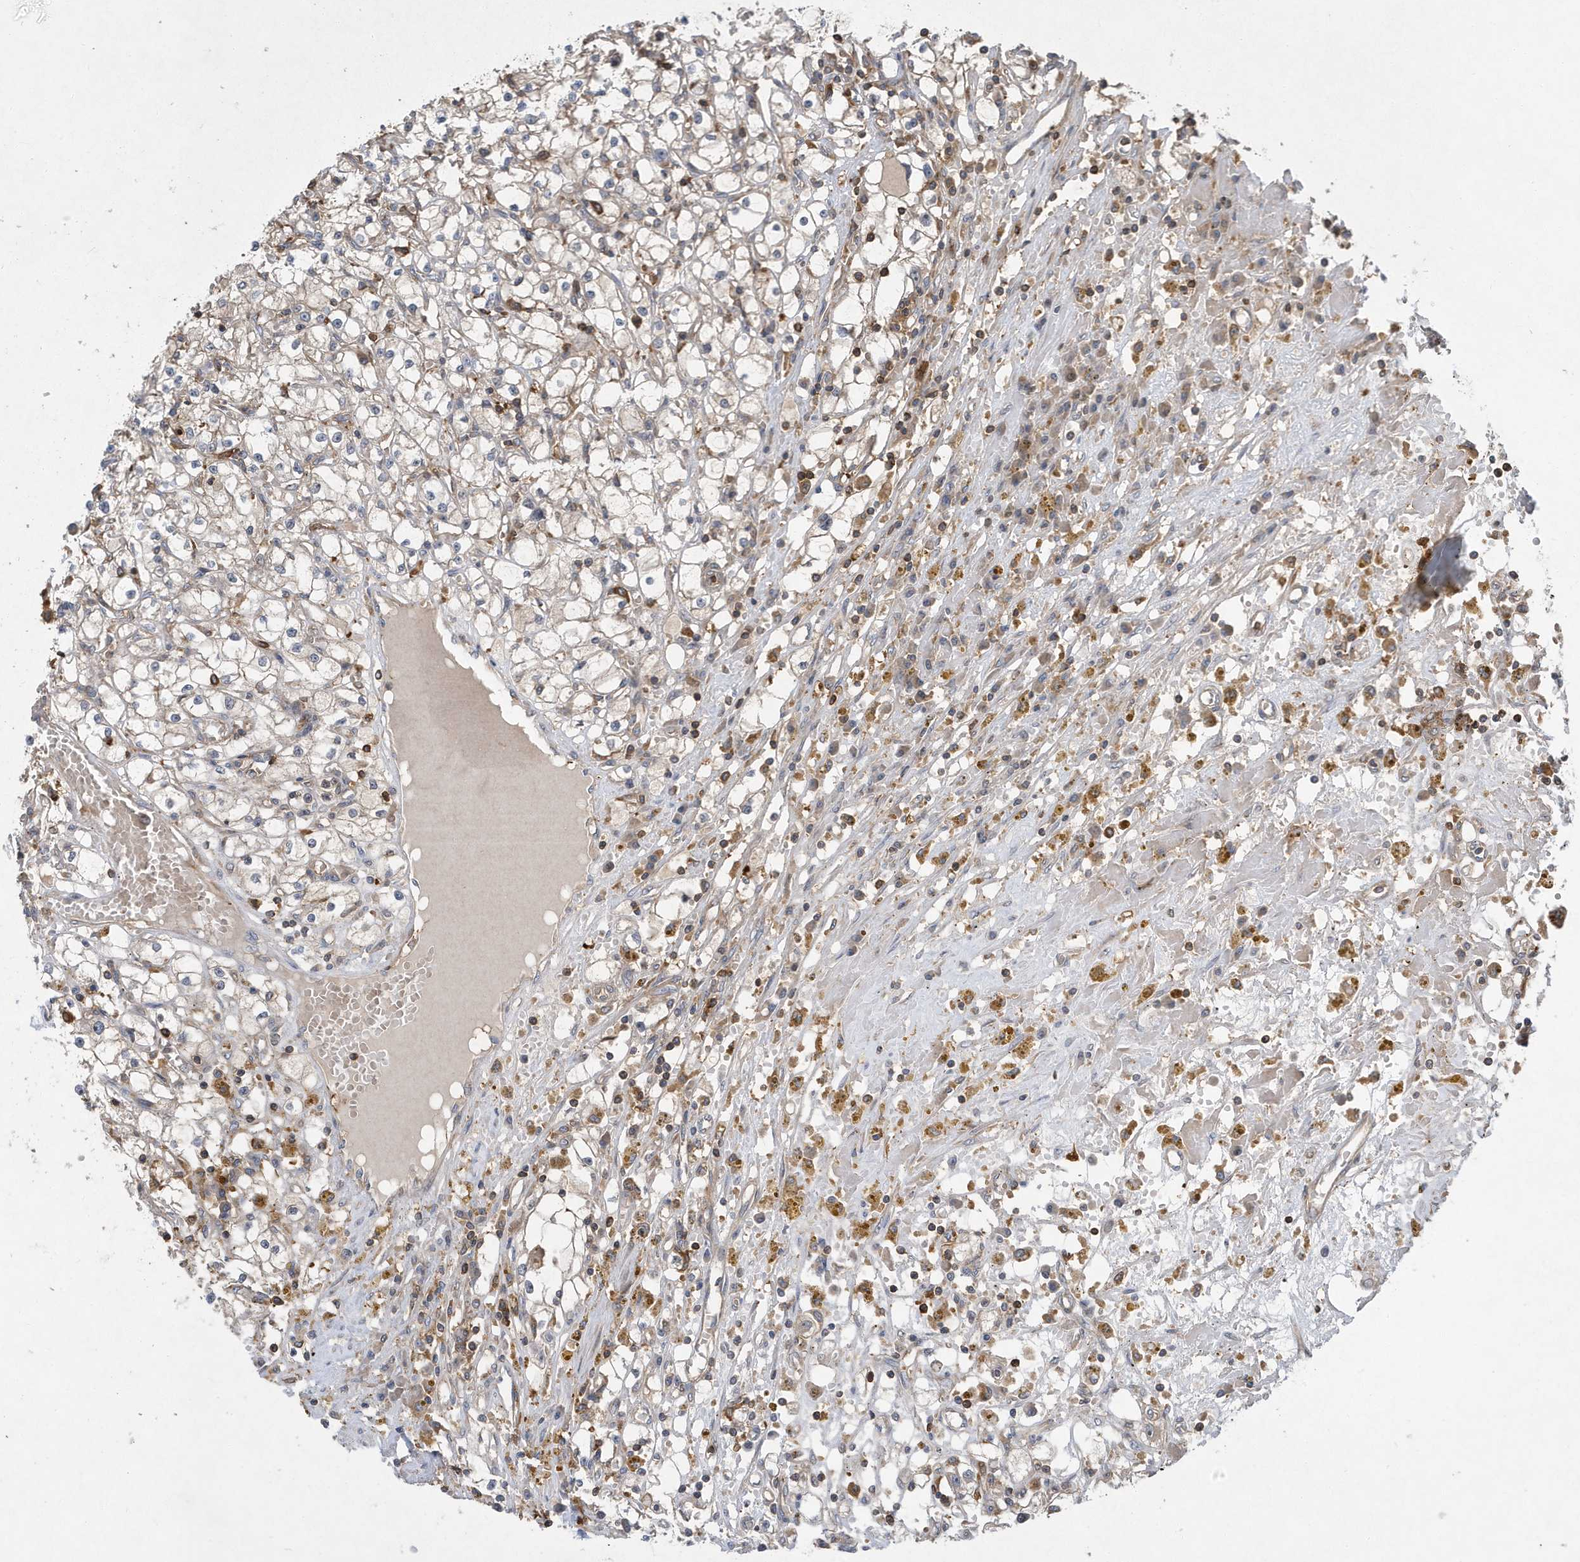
{"staining": {"intensity": "negative", "quantity": "none", "location": "none"}, "tissue": "renal cancer", "cell_type": "Tumor cells", "image_type": "cancer", "snomed": [{"axis": "morphology", "description": "Adenocarcinoma, NOS"}, {"axis": "topography", "description": "Kidney"}], "caption": "There is no significant expression in tumor cells of renal cancer (adenocarcinoma).", "gene": "LAPTM4A", "patient": {"sex": "male", "age": 56}}